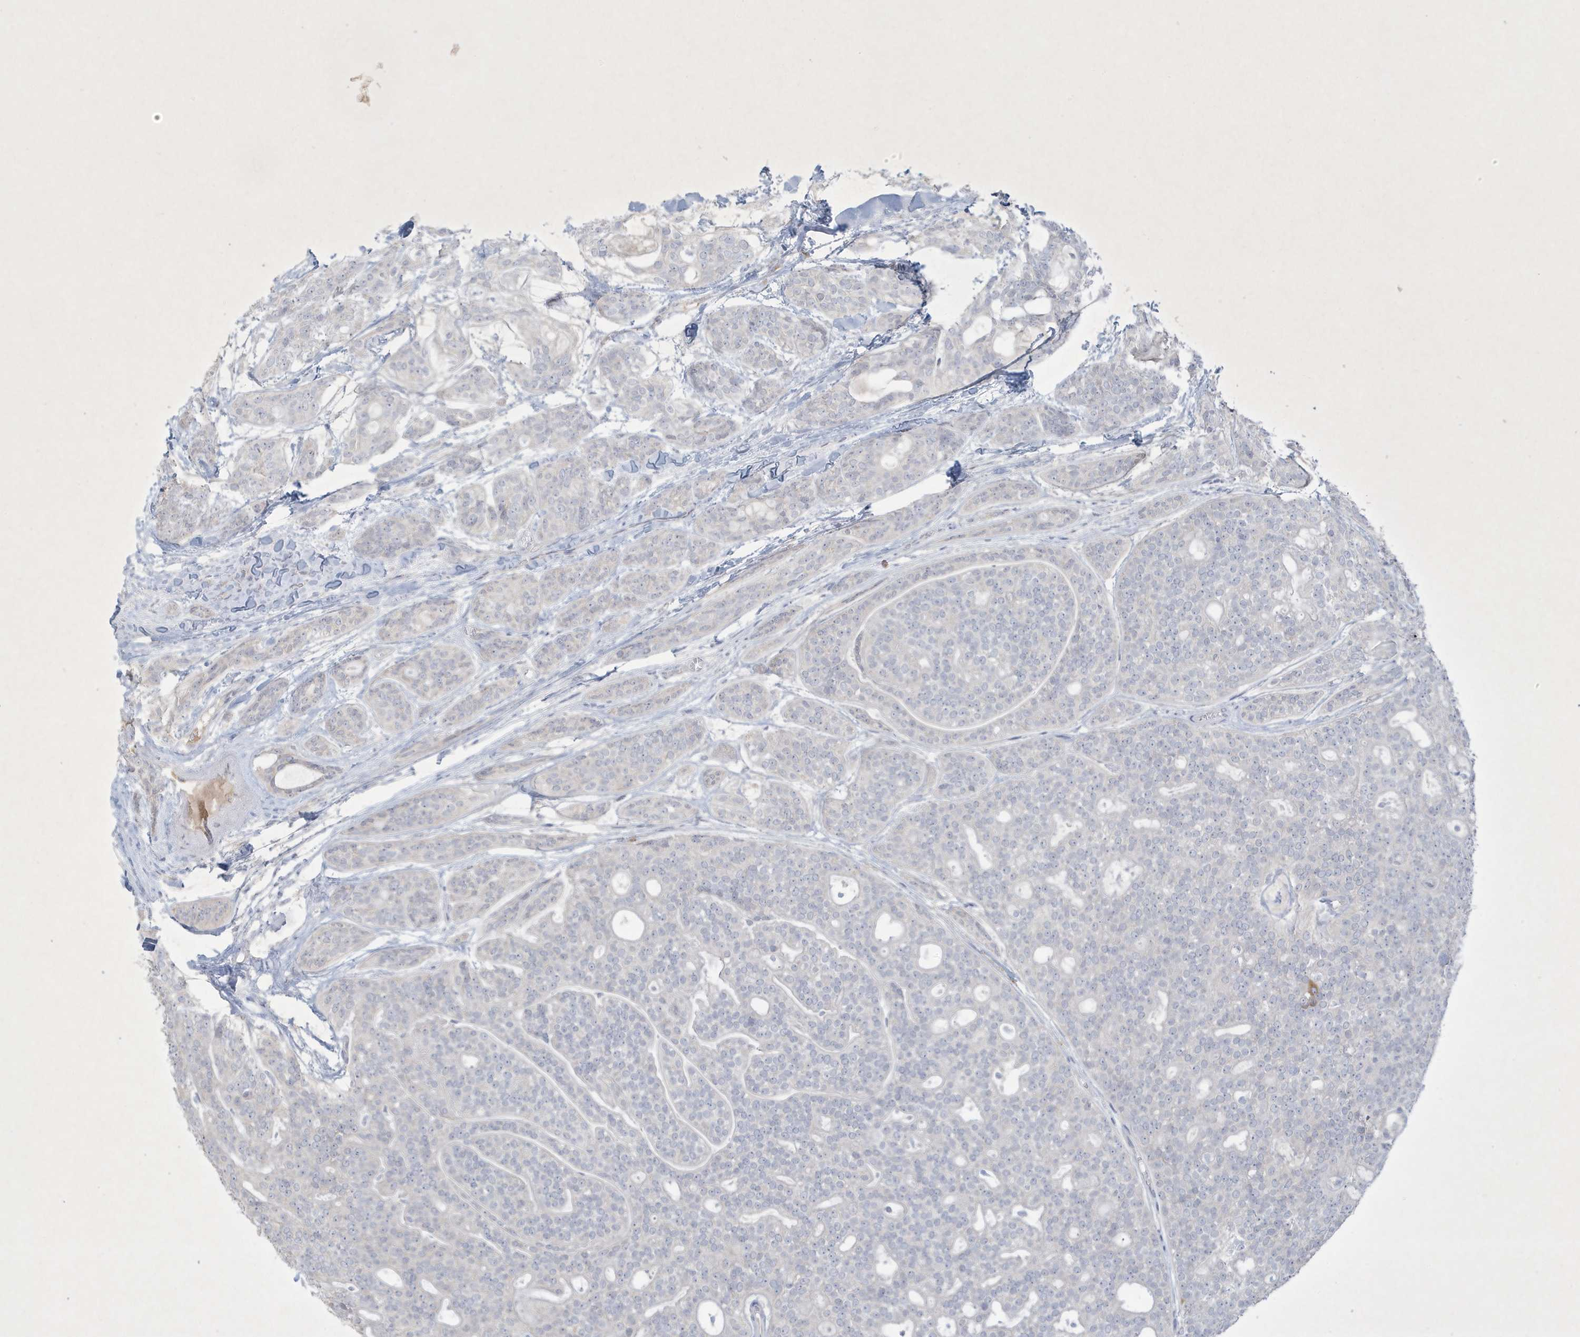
{"staining": {"intensity": "negative", "quantity": "none", "location": "none"}, "tissue": "head and neck cancer", "cell_type": "Tumor cells", "image_type": "cancer", "snomed": [{"axis": "morphology", "description": "Adenocarcinoma, NOS"}, {"axis": "topography", "description": "Head-Neck"}], "caption": "Immunohistochemistry of adenocarcinoma (head and neck) demonstrates no staining in tumor cells.", "gene": "CCDC24", "patient": {"sex": "male", "age": 66}}